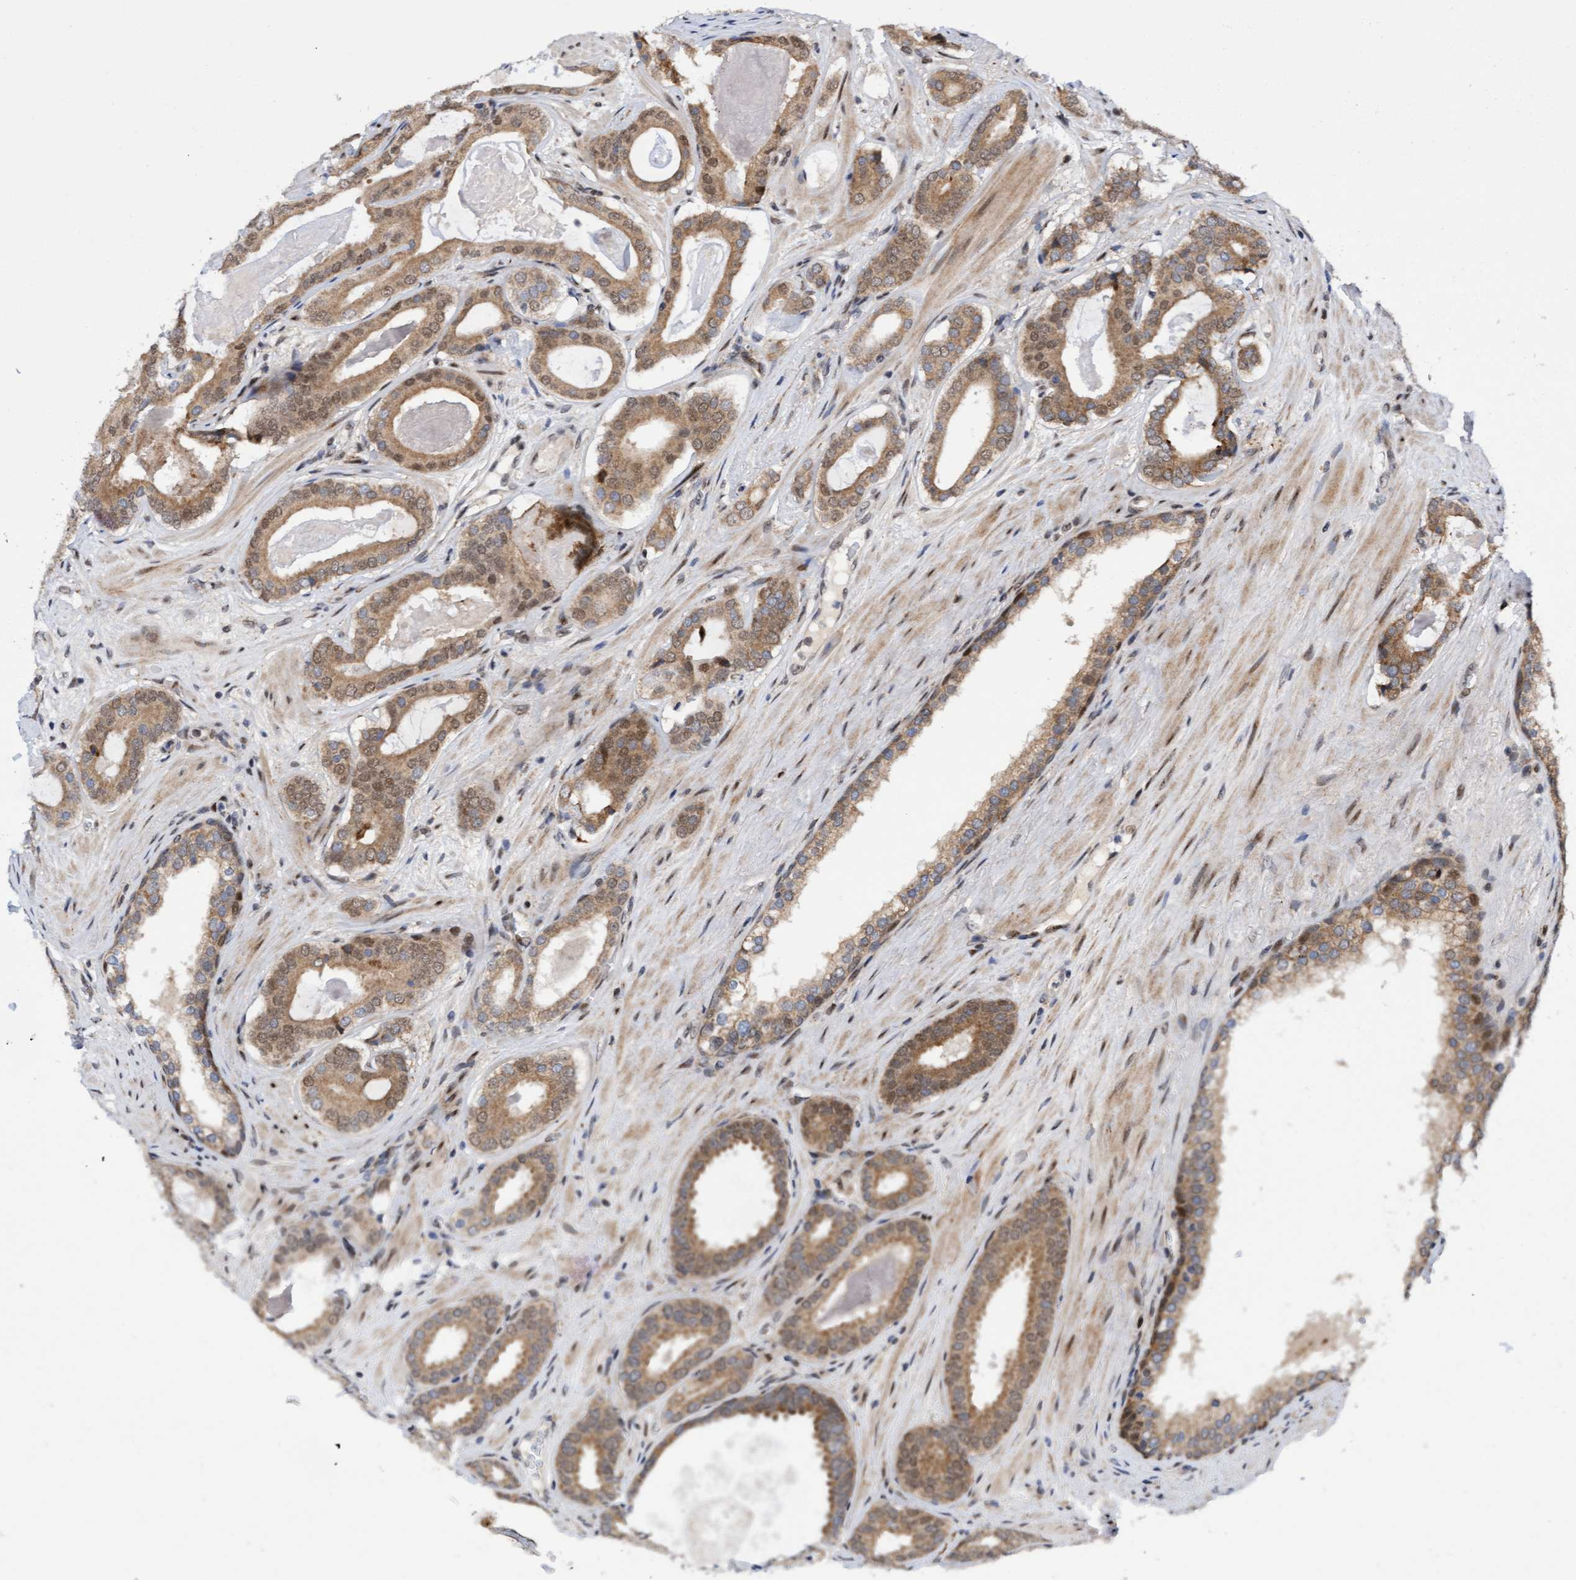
{"staining": {"intensity": "moderate", "quantity": ">75%", "location": "cytoplasmic/membranous"}, "tissue": "prostate cancer", "cell_type": "Tumor cells", "image_type": "cancer", "snomed": [{"axis": "morphology", "description": "Adenocarcinoma, High grade"}, {"axis": "topography", "description": "Prostate"}], "caption": "Immunohistochemical staining of human prostate high-grade adenocarcinoma reveals medium levels of moderate cytoplasmic/membranous positivity in approximately >75% of tumor cells.", "gene": "TANC2", "patient": {"sex": "male", "age": 60}}